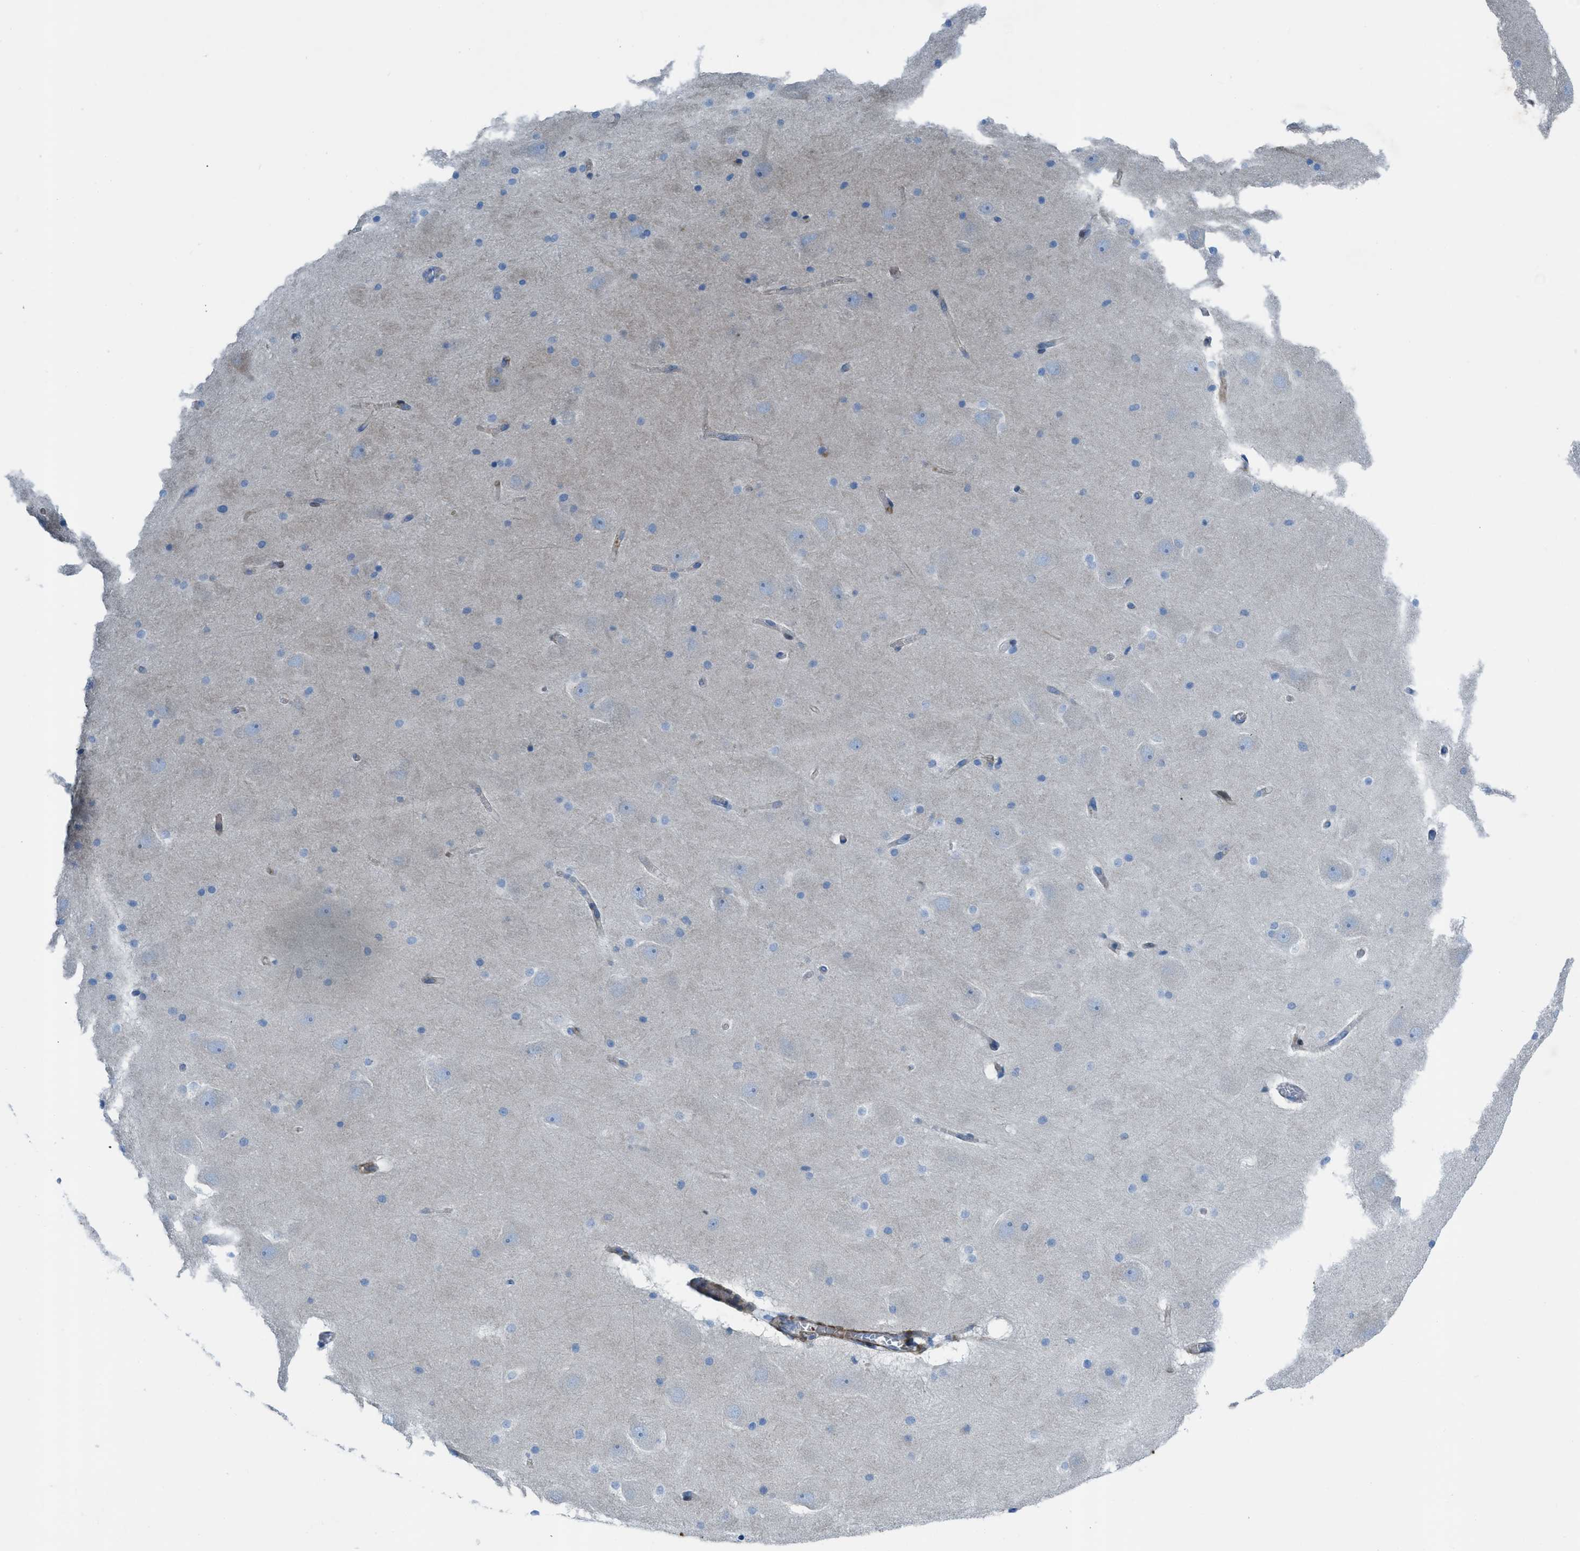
{"staining": {"intensity": "negative", "quantity": "none", "location": "none"}, "tissue": "hippocampus", "cell_type": "Glial cells", "image_type": "normal", "snomed": [{"axis": "morphology", "description": "Normal tissue, NOS"}, {"axis": "topography", "description": "Hippocampus"}], "caption": "Immunohistochemistry (IHC) photomicrograph of unremarkable hippocampus stained for a protein (brown), which displays no staining in glial cells.", "gene": "KCNH7", "patient": {"sex": "male", "age": 45}}